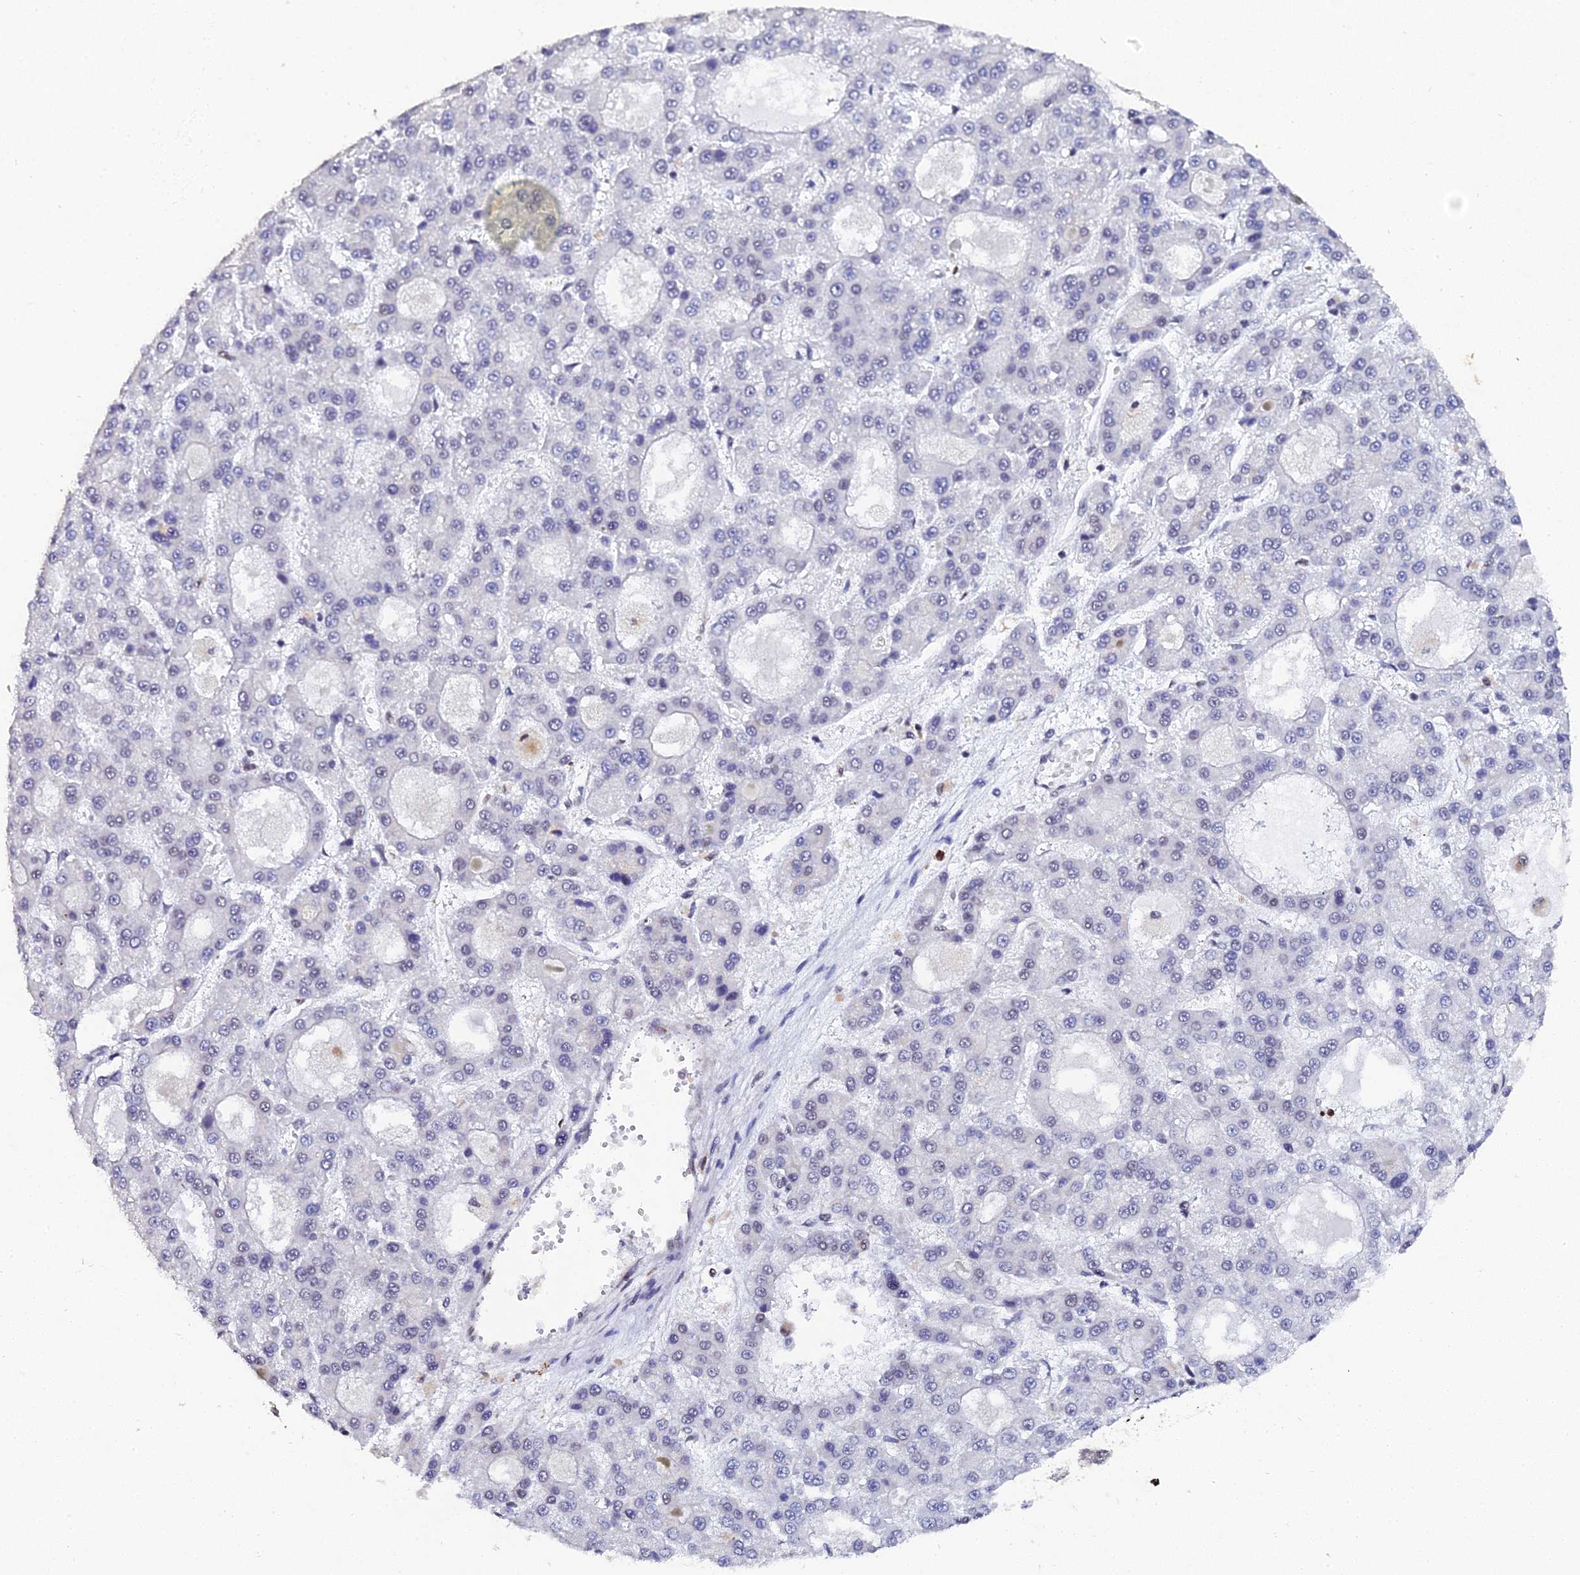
{"staining": {"intensity": "negative", "quantity": "none", "location": "none"}, "tissue": "liver cancer", "cell_type": "Tumor cells", "image_type": "cancer", "snomed": [{"axis": "morphology", "description": "Carcinoma, Hepatocellular, NOS"}, {"axis": "topography", "description": "Liver"}], "caption": "The photomicrograph demonstrates no staining of tumor cells in liver hepatocellular carcinoma. (DAB (3,3'-diaminobenzidine) immunohistochemistry (IHC) with hematoxylin counter stain).", "gene": "MAGOHB", "patient": {"sex": "male", "age": 70}}